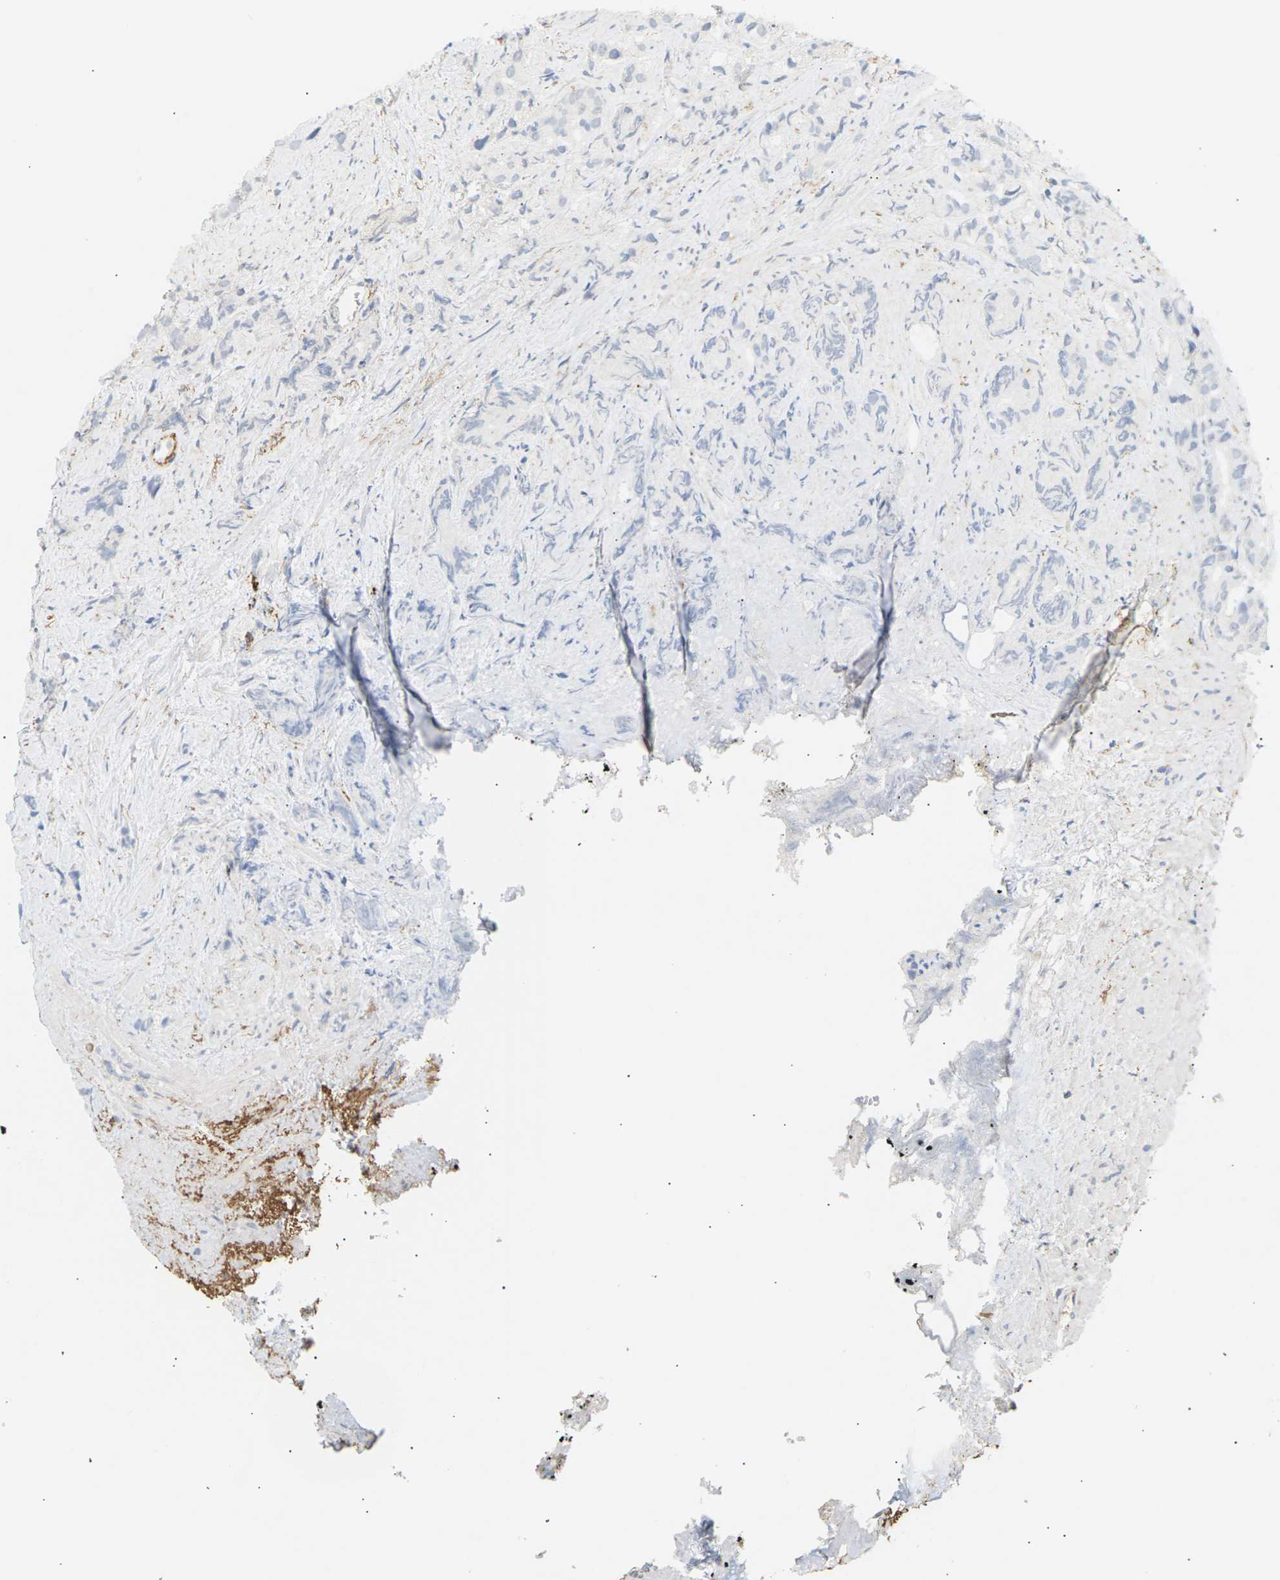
{"staining": {"intensity": "negative", "quantity": "none", "location": "none"}, "tissue": "prostate cancer", "cell_type": "Tumor cells", "image_type": "cancer", "snomed": [{"axis": "morphology", "description": "Adenocarcinoma, Low grade"}, {"axis": "topography", "description": "Prostate"}], "caption": "High magnification brightfield microscopy of adenocarcinoma (low-grade) (prostate) stained with DAB (brown) and counterstained with hematoxylin (blue): tumor cells show no significant positivity.", "gene": "CLU", "patient": {"sex": "male", "age": 89}}